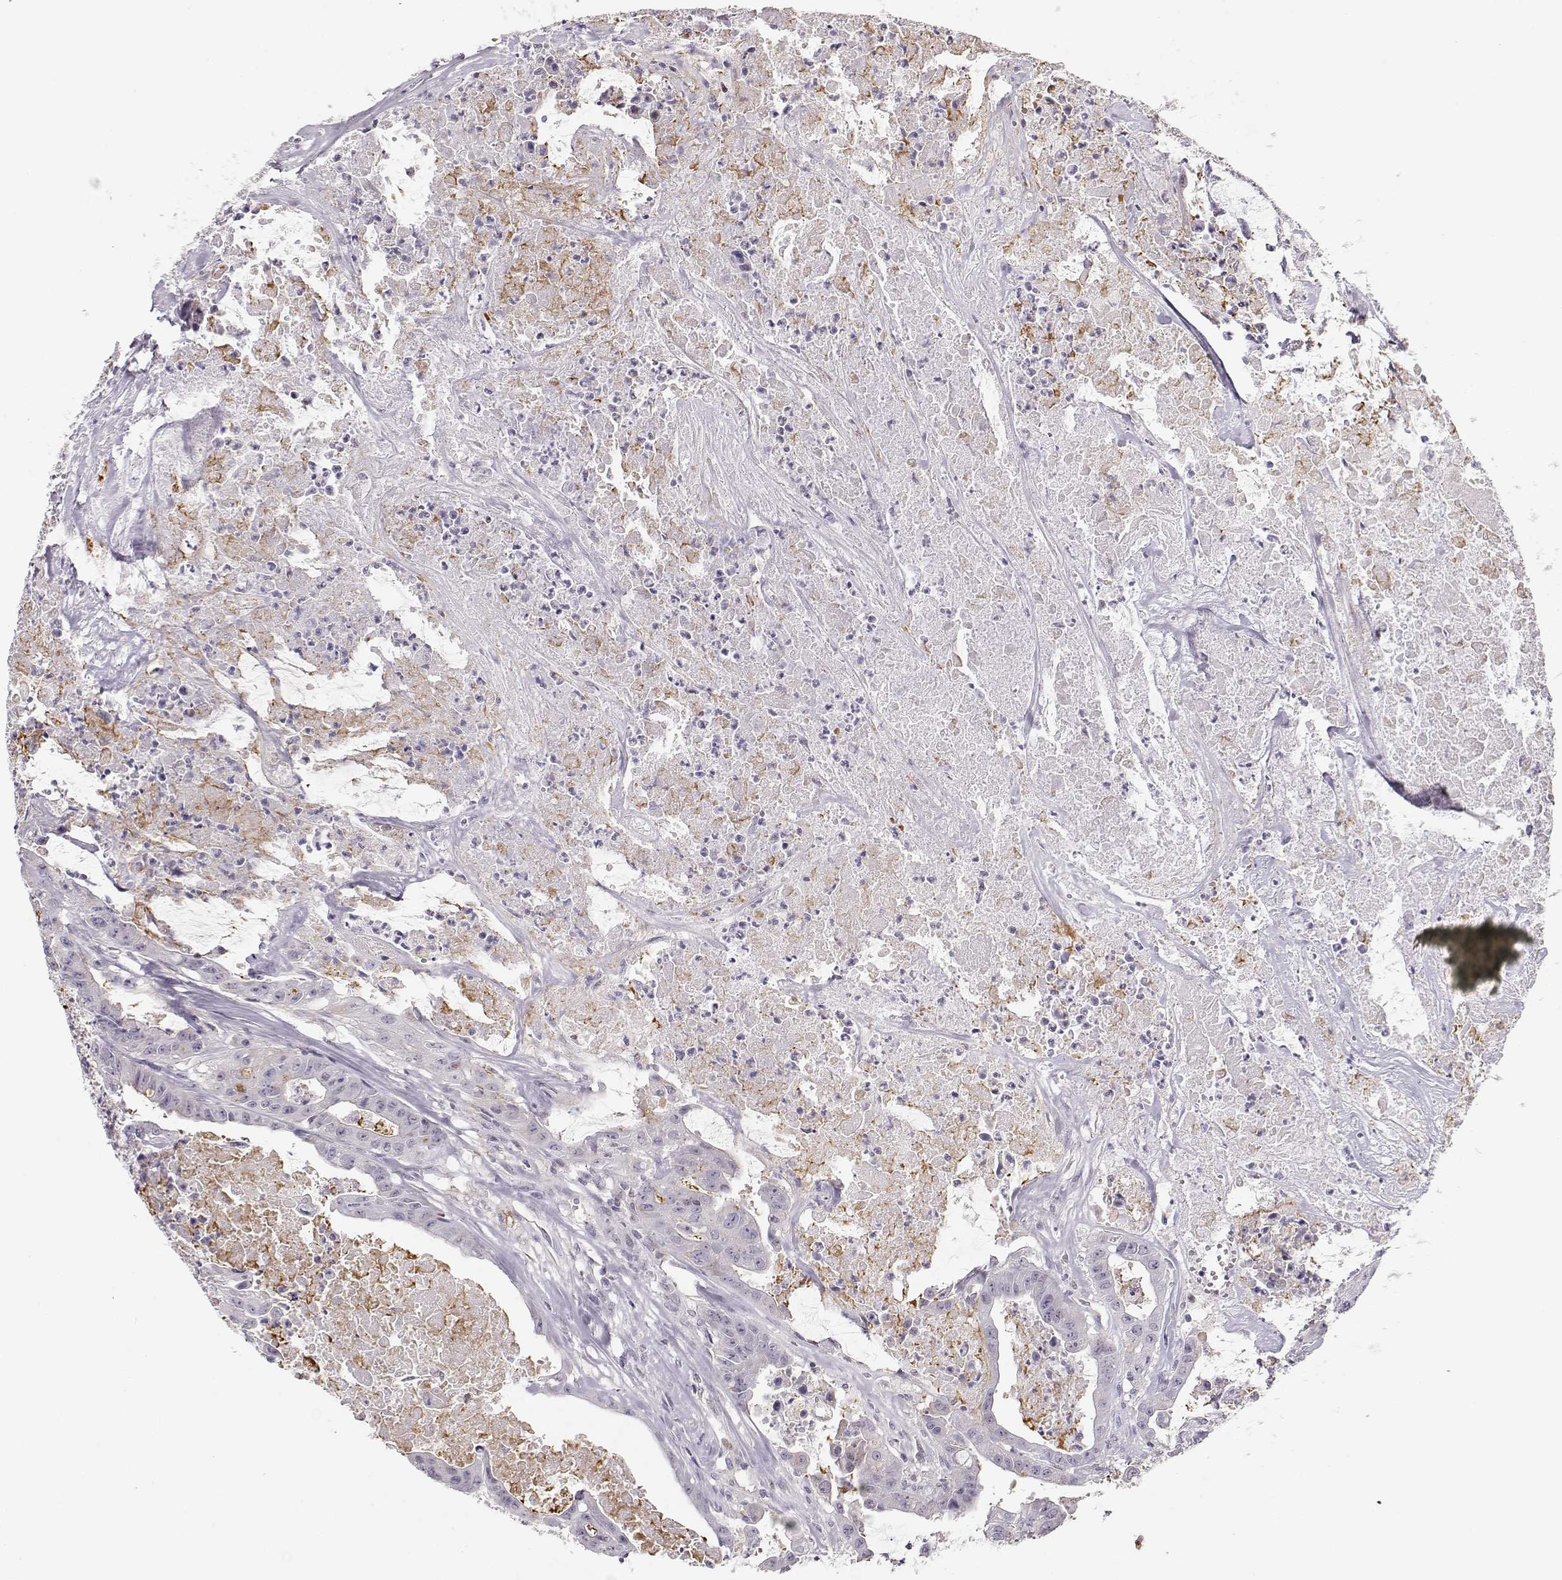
{"staining": {"intensity": "negative", "quantity": "none", "location": "none"}, "tissue": "colorectal cancer", "cell_type": "Tumor cells", "image_type": "cancer", "snomed": [{"axis": "morphology", "description": "Adenocarcinoma, NOS"}, {"axis": "topography", "description": "Colon"}], "caption": "DAB (3,3'-diaminobenzidine) immunohistochemical staining of human colorectal cancer (adenocarcinoma) reveals no significant staining in tumor cells.", "gene": "TEPP", "patient": {"sex": "male", "age": 33}}